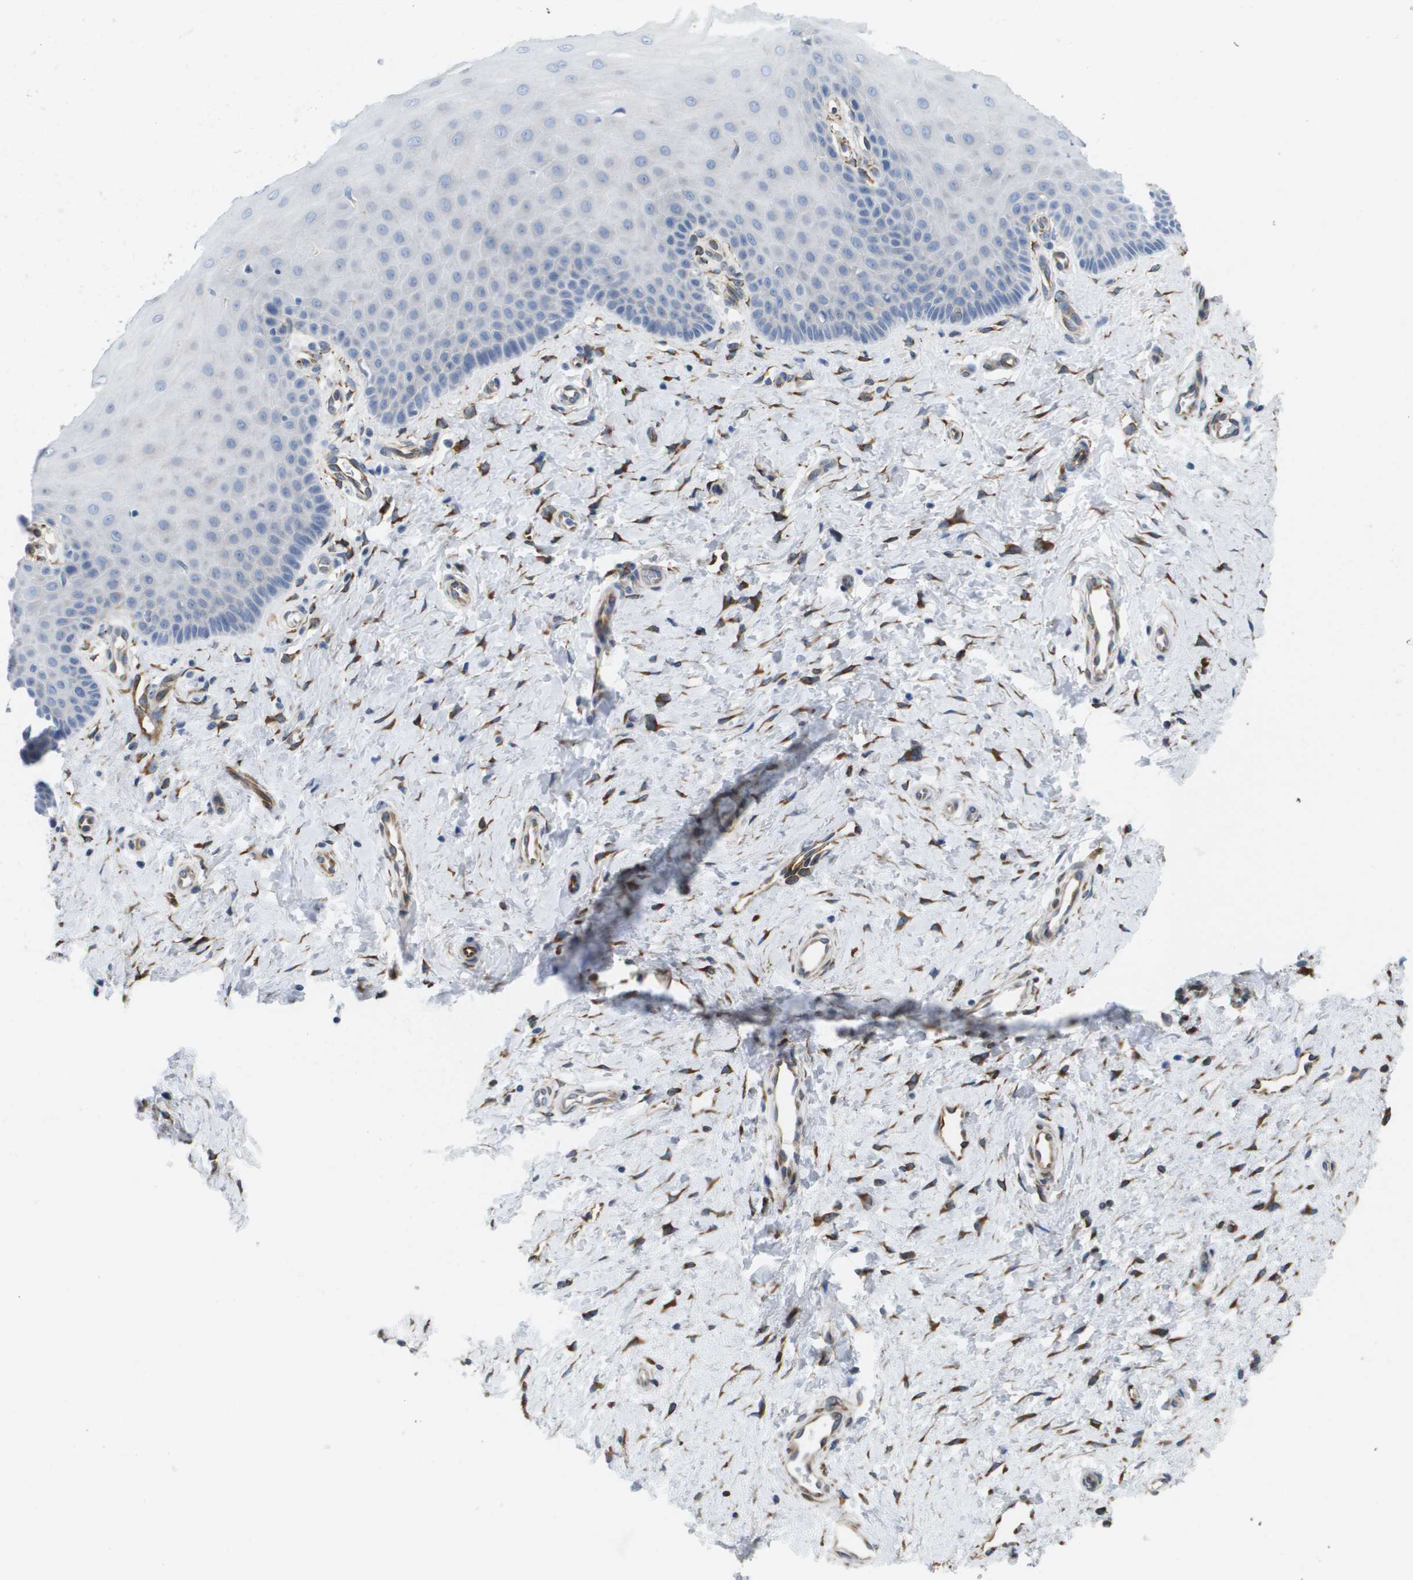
{"staining": {"intensity": "moderate", "quantity": "25%-75%", "location": "cytoplasmic/membranous"}, "tissue": "cervix", "cell_type": "Glandular cells", "image_type": "normal", "snomed": [{"axis": "morphology", "description": "Normal tissue, NOS"}, {"axis": "topography", "description": "Cervix"}], "caption": "Approximately 25%-75% of glandular cells in normal human cervix demonstrate moderate cytoplasmic/membranous protein staining as visualized by brown immunohistochemical staining.", "gene": "ST3GAL2", "patient": {"sex": "female", "age": 55}}